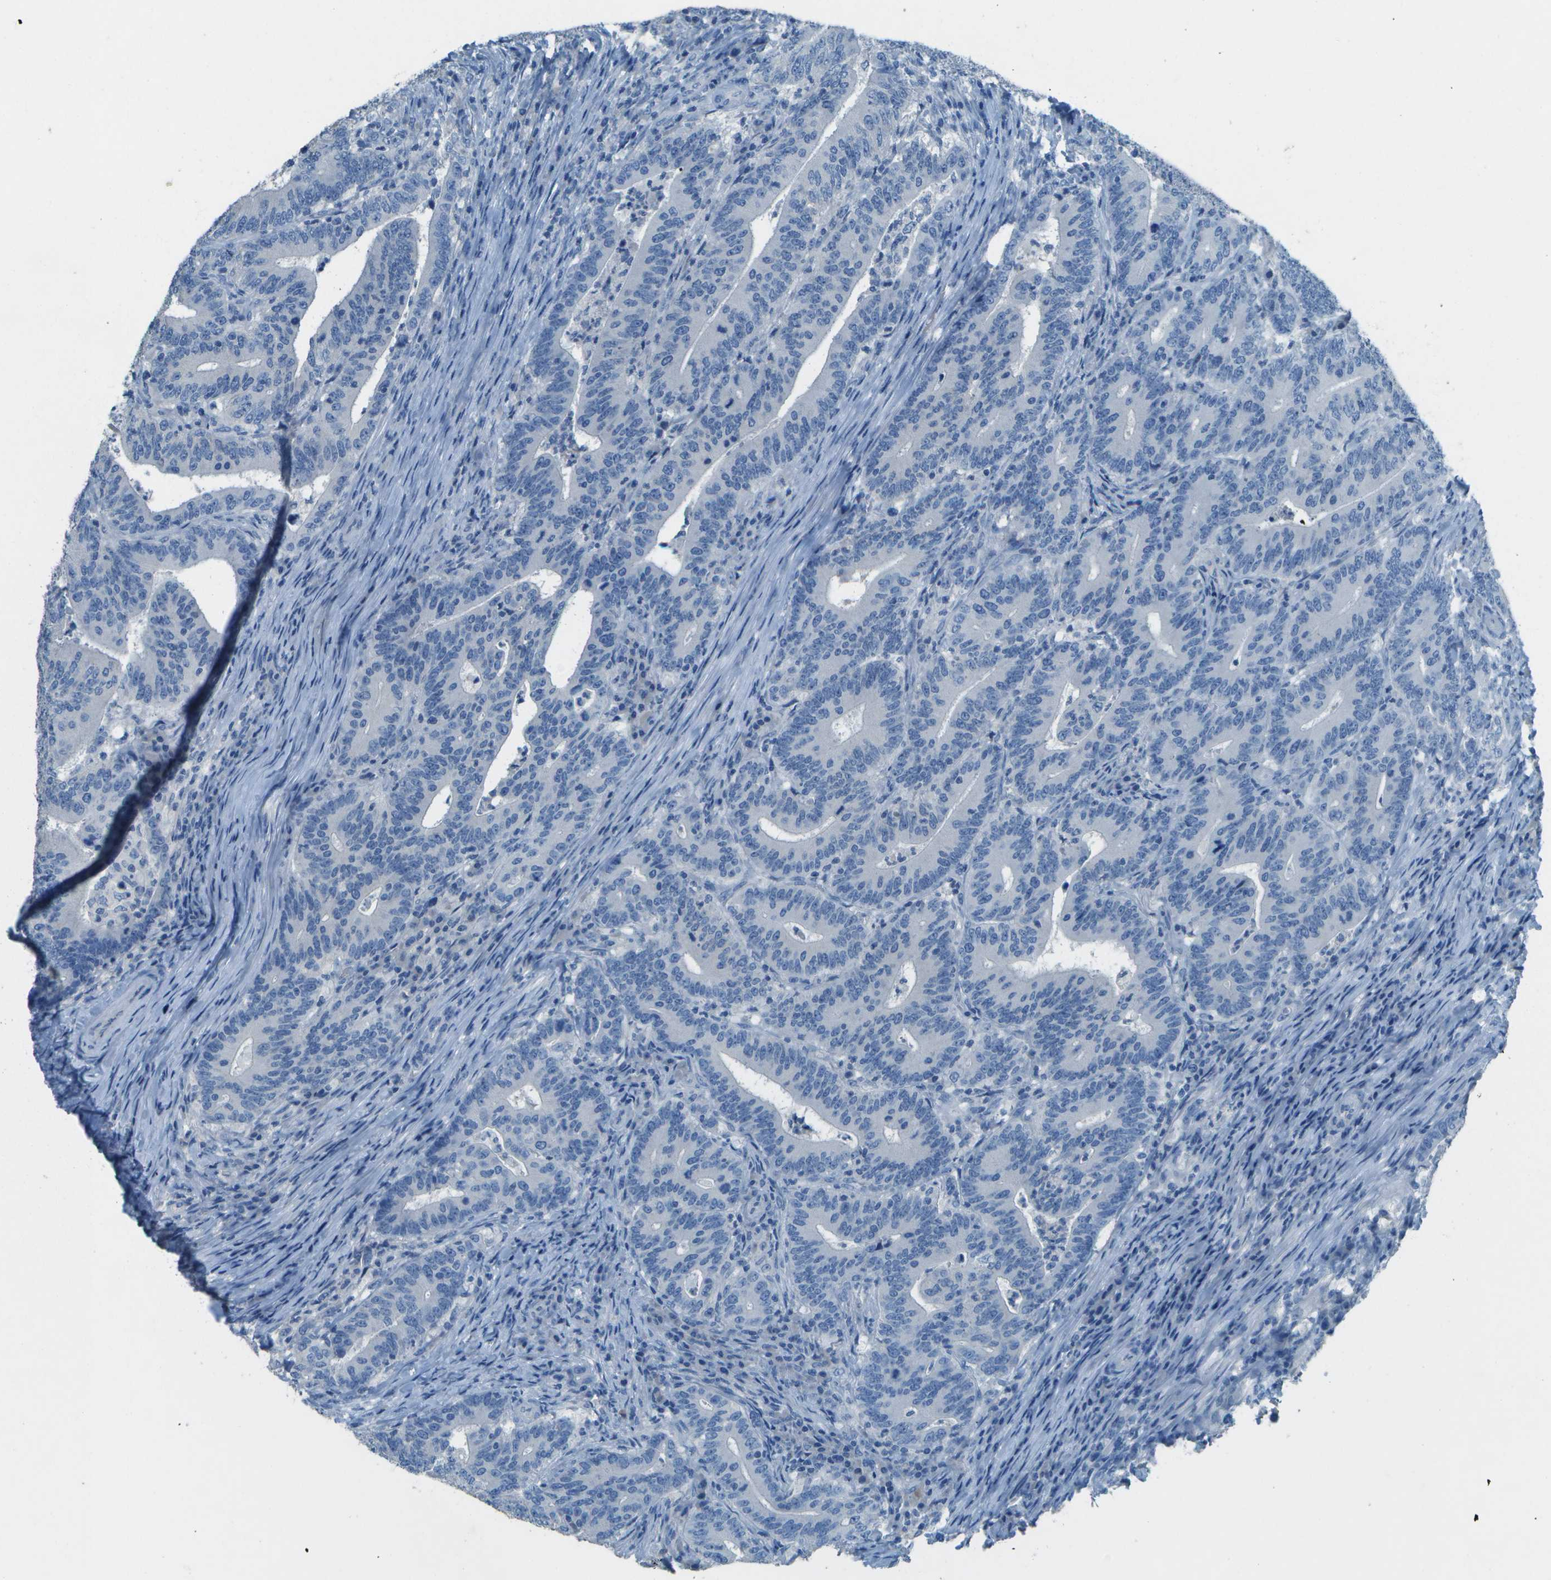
{"staining": {"intensity": "negative", "quantity": "none", "location": "none"}, "tissue": "colorectal cancer", "cell_type": "Tumor cells", "image_type": "cancer", "snomed": [{"axis": "morphology", "description": "Adenocarcinoma, NOS"}, {"axis": "topography", "description": "Colon"}], "caption": "DAB (3,3'-diaminobenzidine) immunohistochemical staining of colorectal cancer (adenocarcinoma) exhibits no significant positivity in tumor cells. (DAB immunohistochemistry visualized using brightfield microscopy, high magnification).", "gene": "LGI2", "patient": {"sex": "female", "age": 66}}